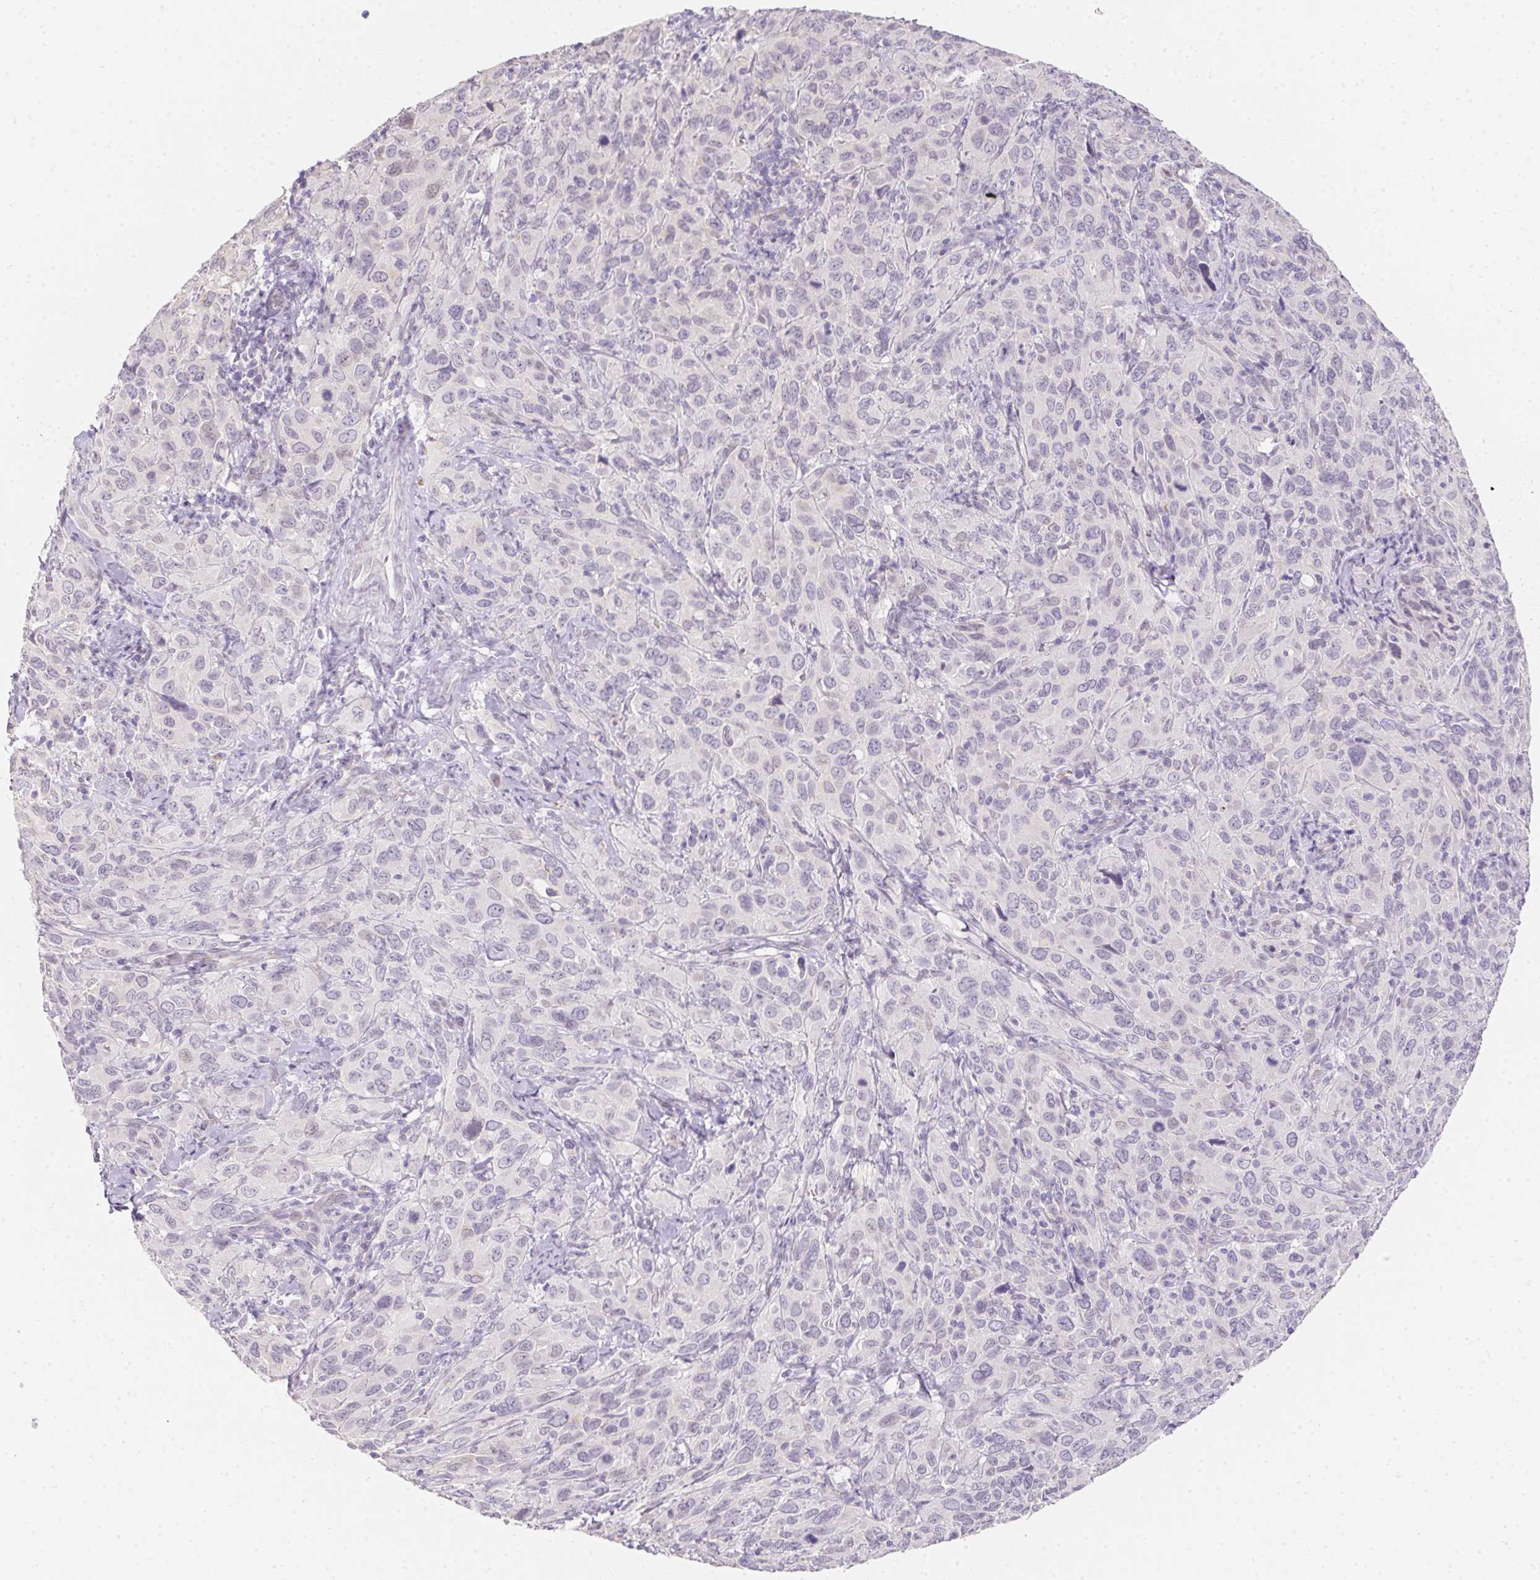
{"staining": {"intensity": "negative", "quantity": "none", "location": "none"}, "tissue": "cervical cancer", "cell_type": "Tumor cells", "image_type": "cancer", "snomed": [{"axis": "morphology", "description": "Normal tissue, NOS"}, {"axis": "morphology", "description": "Squamous cell carcinoma, NOS"}, {"axis": "topography", "description": "Cervix"}], "caption": "The immunohistochemistry (IHC) micrograph has no significant staining in tumor cells of cervical cancer (squamous cell carcinoma) tissue.", "gene": "MORC1", "patient": {"sex": "female", "age": 51}}